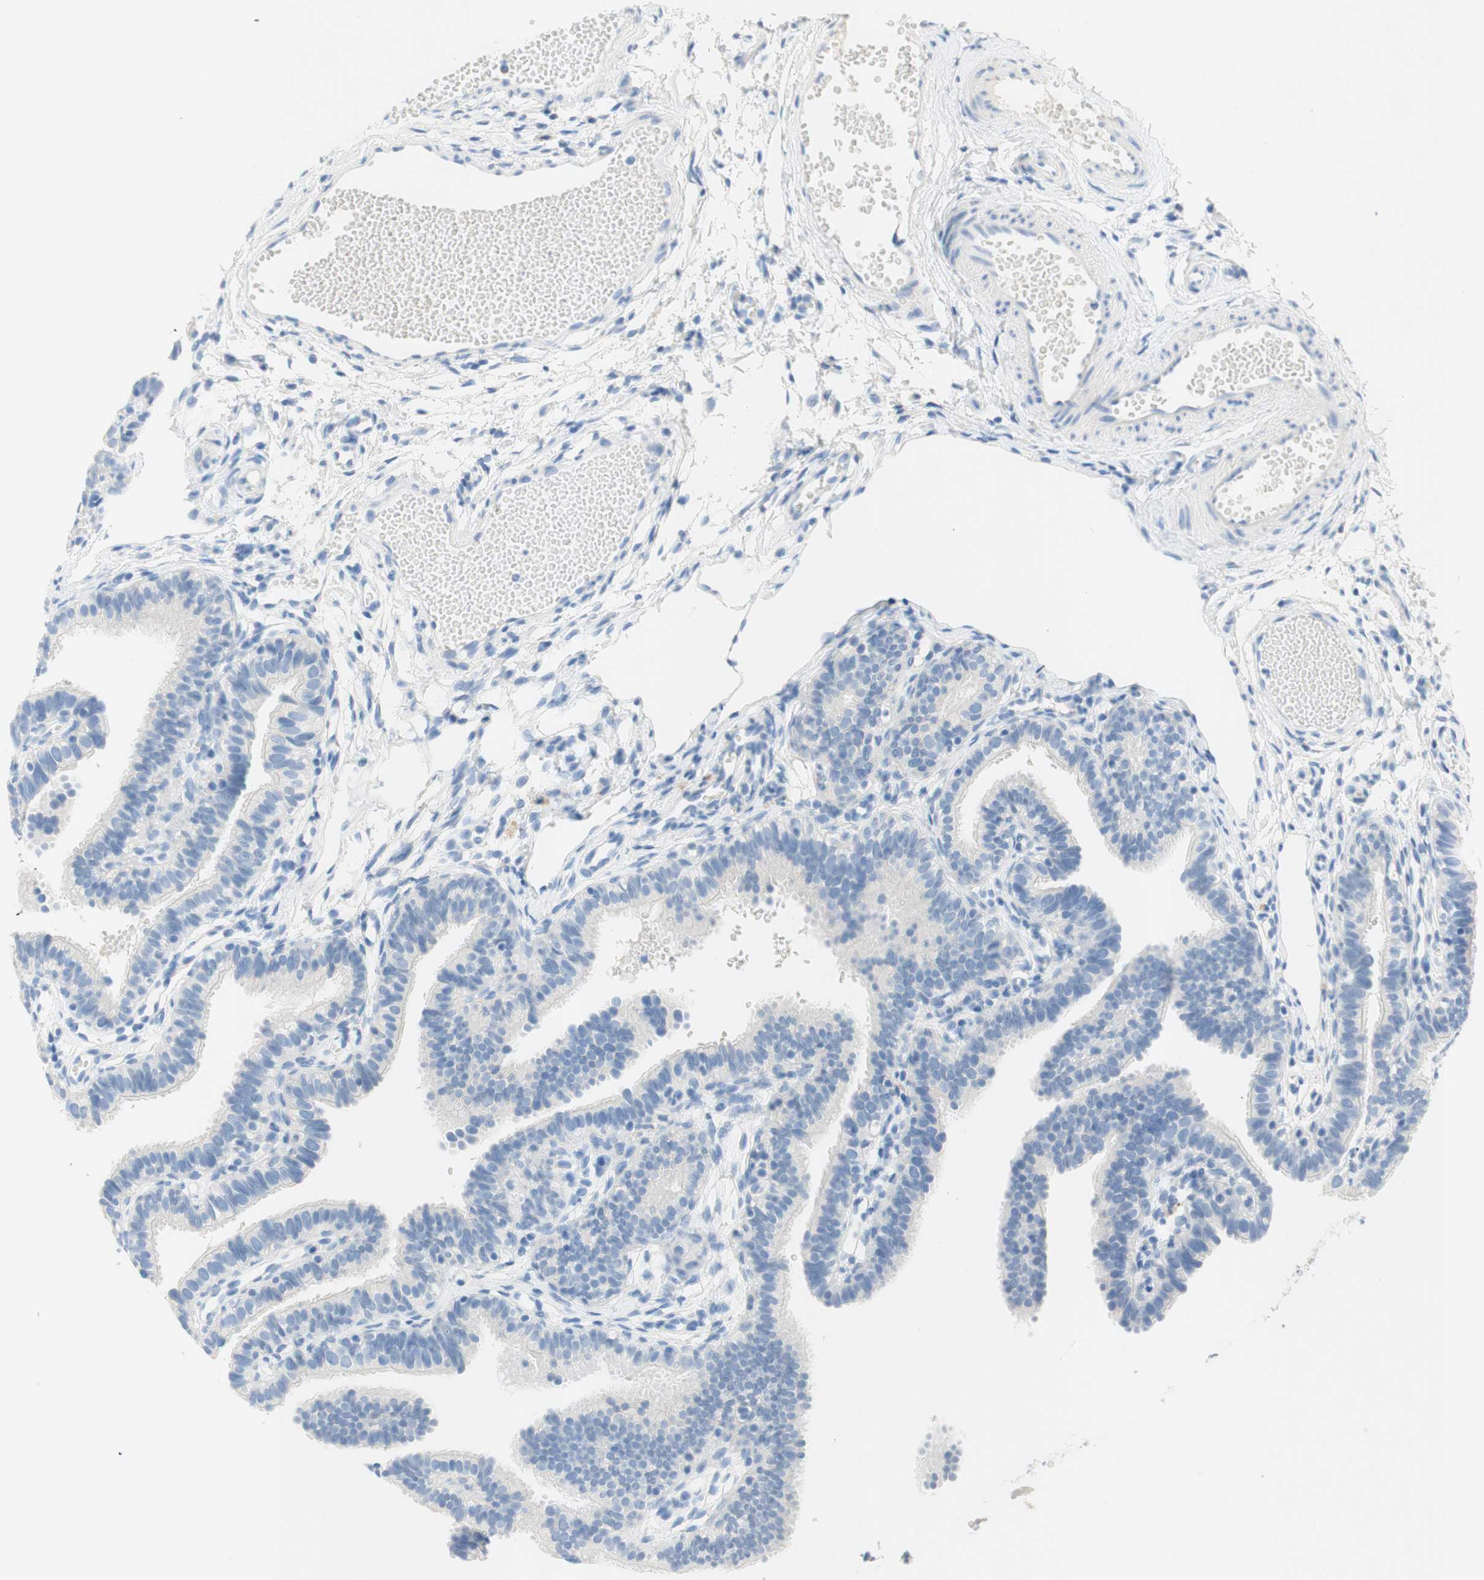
{"staining": {"intensity": "negative", "quantity": "none", "location": "none"}, "tissue": "fallopian tube", "cell_type": "Glandular cells", "image_type": "normal", "snomed": [{"axis": "morphology", "description": "Normal tissue, NOS"}, {"axis": "topography", "description": "Fallopian tube"}, {"axis": "topography", "description": "Placenta"}], "caption": "Benign fallopian tube was stained to show a protein in brown. There is no significant positivity in glandular cells. (Brightfield microscopy of DAB (3,3'-diaminobenzidine) immunohistochemistry (IHC) at high magnification).", "gene": "POLR2J3", "patient": {"sex": "female", "age": 34}}